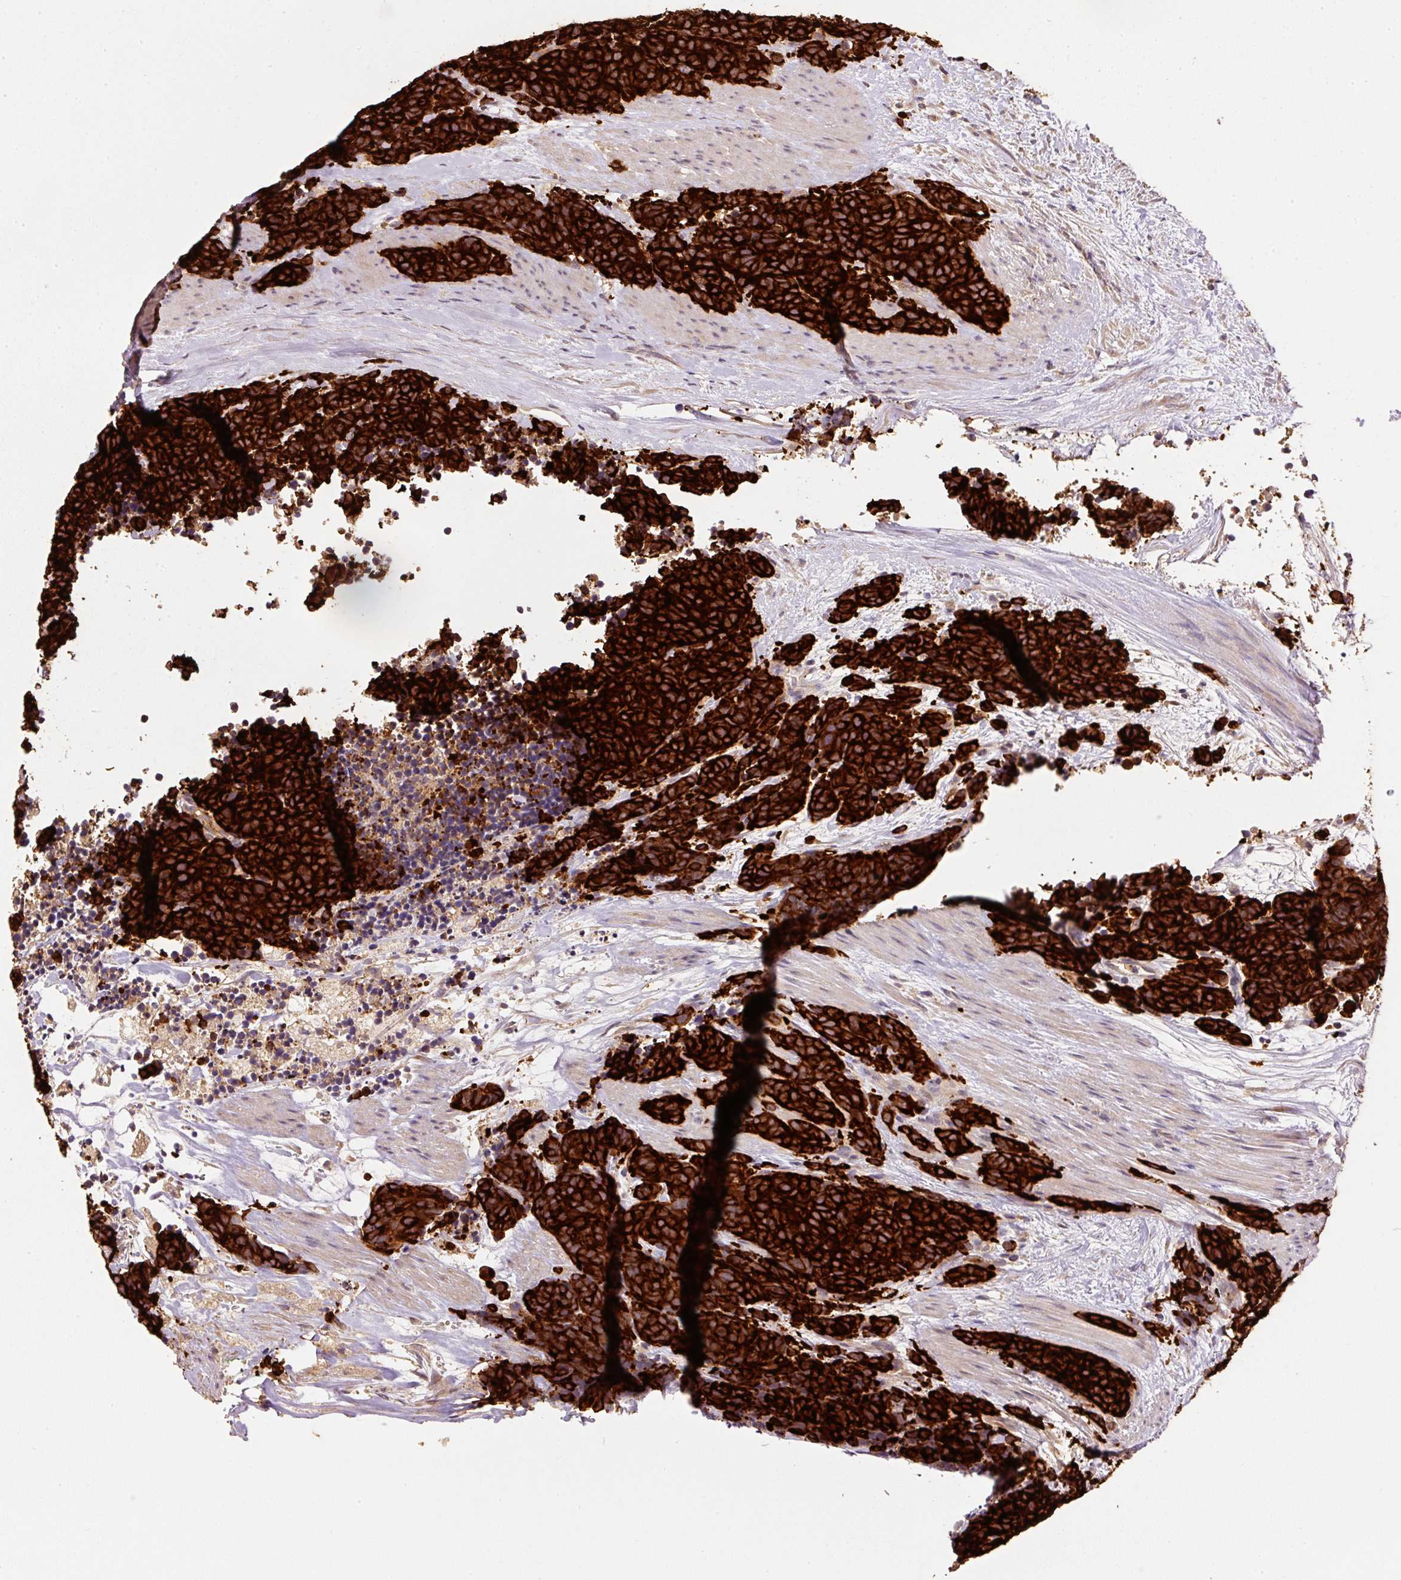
{"staining": {"intensity": "strong", "quantity": ">75%", "location": "cytoplasmic/membranous"}, "tissue": "carcinoid", "cell_type": "Tumor cells", "image_type": "cancer", "snomed": [{"axis": "morphology", "description": "Carcinoma, NOS"}, {"axis": "morphology", "description": "Carcinoid, malignant, NOS"}, {"axis": "topography", "description": "Prostate"}], "caption": "Brown immunohistochemical staining in human carcinoid displays strong cytoplasmic/membranous staining in approximately >75% of tumor cells.", "gene": "HERC2", "patient": {"sex": "male", "age": 57}}